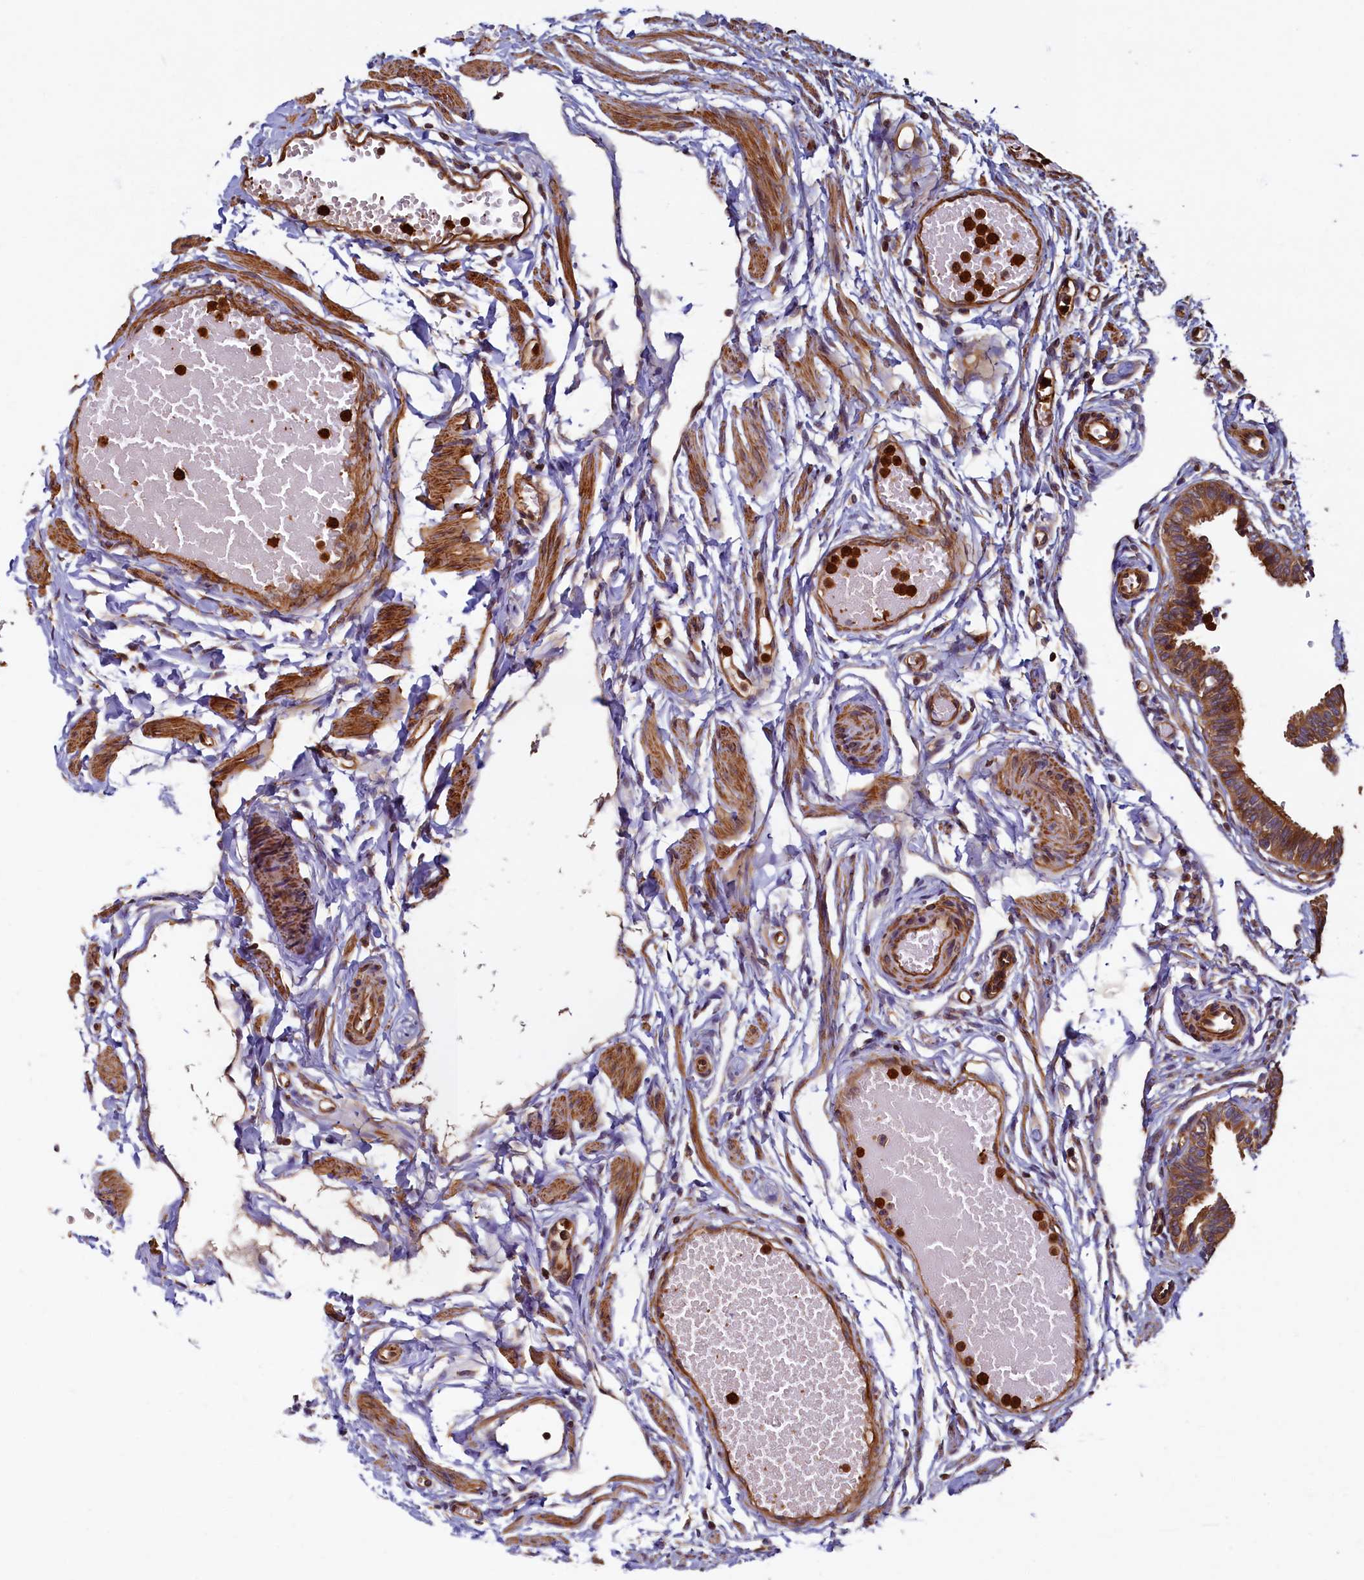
{"staining": {"intensity": "moderate", "quantity": ">75%", "location": "cytoplasmic/membranous"}, "tissue": "fallopian tube", "cell_type": "Glandular cells", "image_type": "normal", "snomed": [{"axis": "morphology", "description": "Normal tissue, NOS"}, {"axis": "topography", "description": "Fallopian tube"}, {"axis": "topography", "description": "Ovary"}], "caption": "Immunohistochemistry of normal fallopian tube displays medium levels of moderate cytoplasmic/membranous expression in approximately >75% of glandular cells.", "gene": "CCDC102B", "patient": {"sex": "female", "age": 23}}